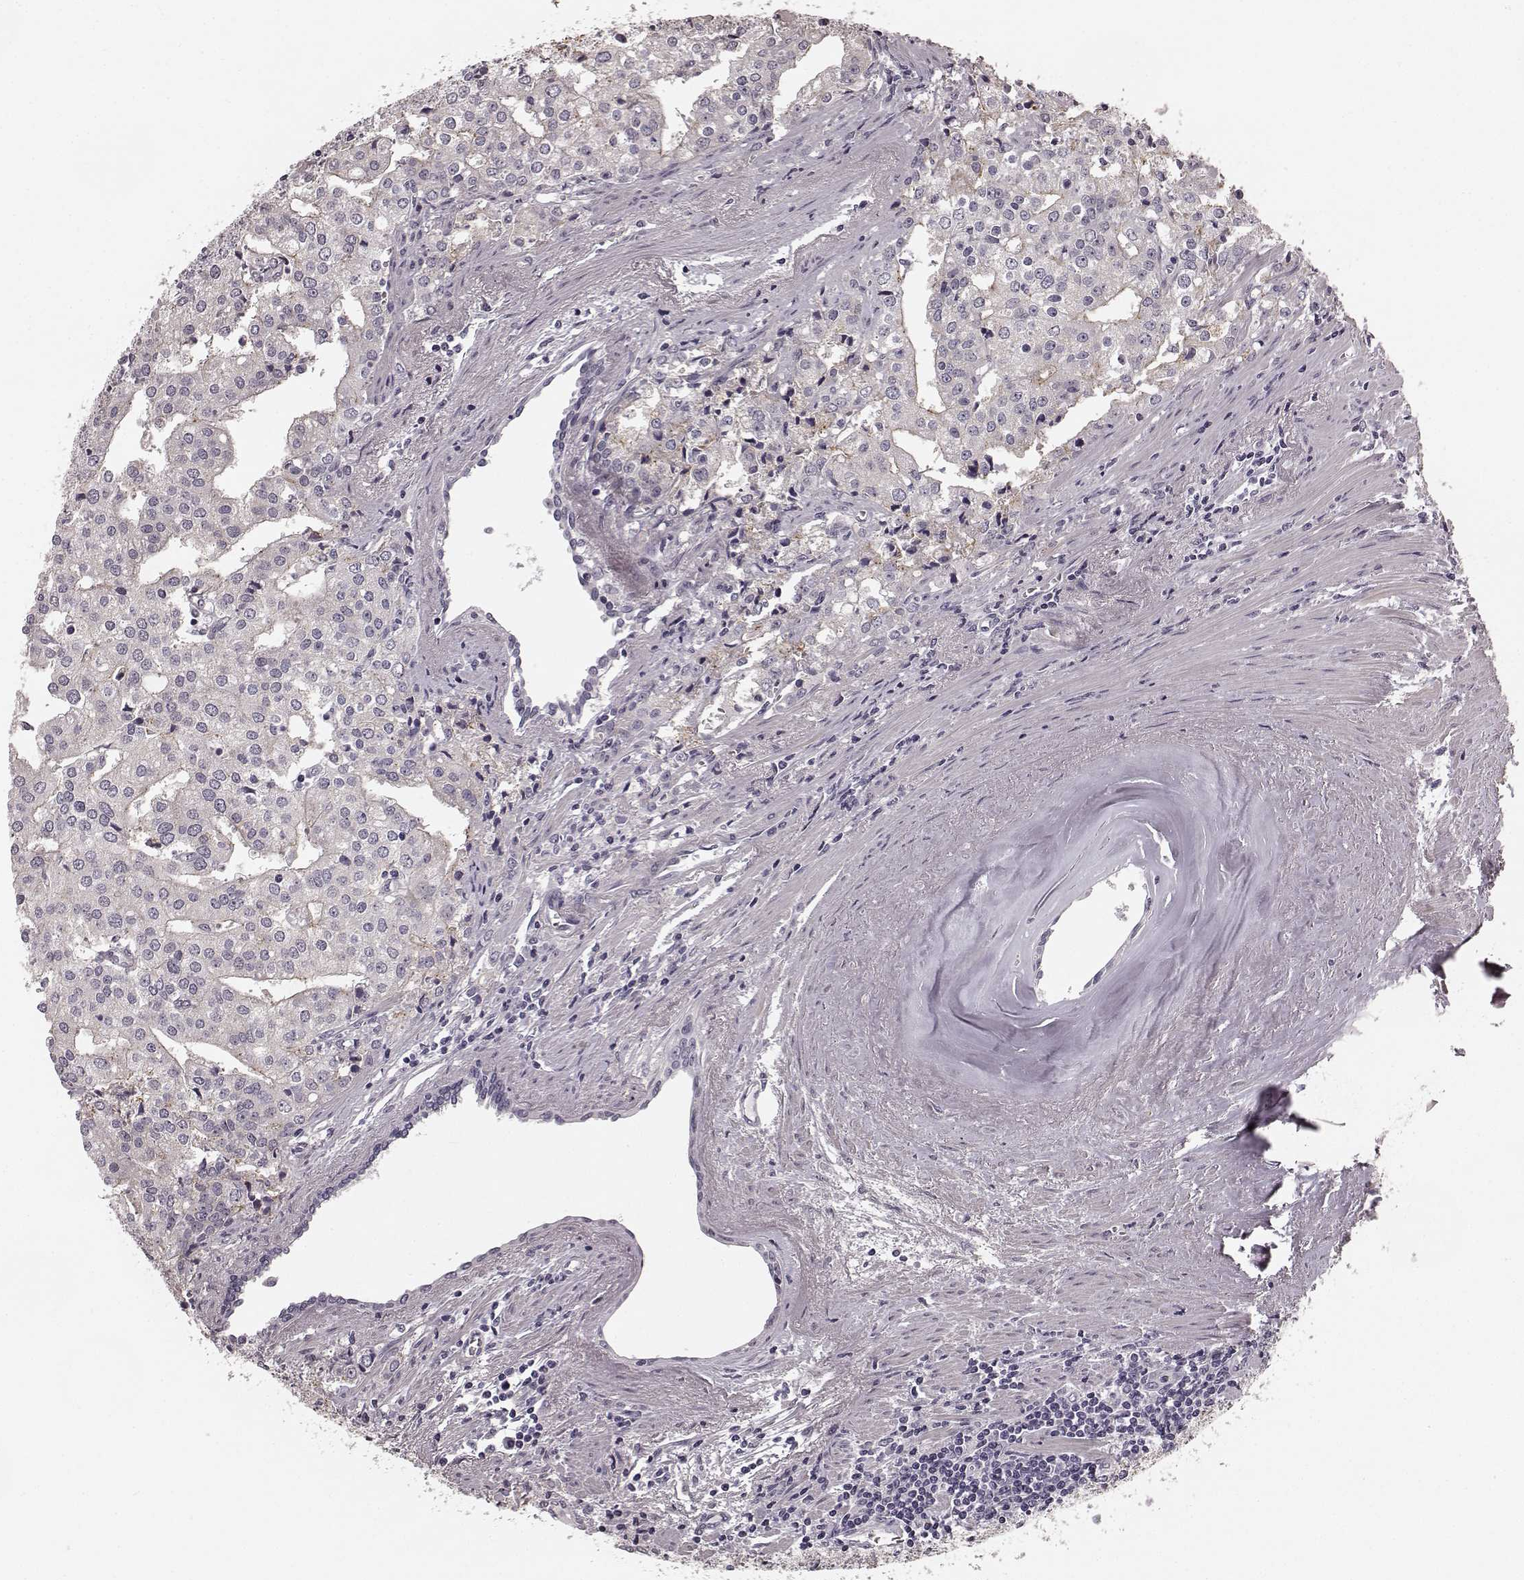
{"staining": {"intensity": "negative", "quantity": "none", "location": "none"}, "tissue": "prostate cancer", "cell_type": "Tumor cells", "image_type": "cancer", "snomed": [{"axis": "morphology", "description": "Adenocarcinoma, High grade"}, {"axis": "topography", "description": "Prostate"}], "caption": "This is an immunohistochemistry image of human adenocarcinoma (high-grade) (prostate). There is no staining in tumor cells.", "gene": "RIT2", "patient": {"sex": "male", "age": 68}}